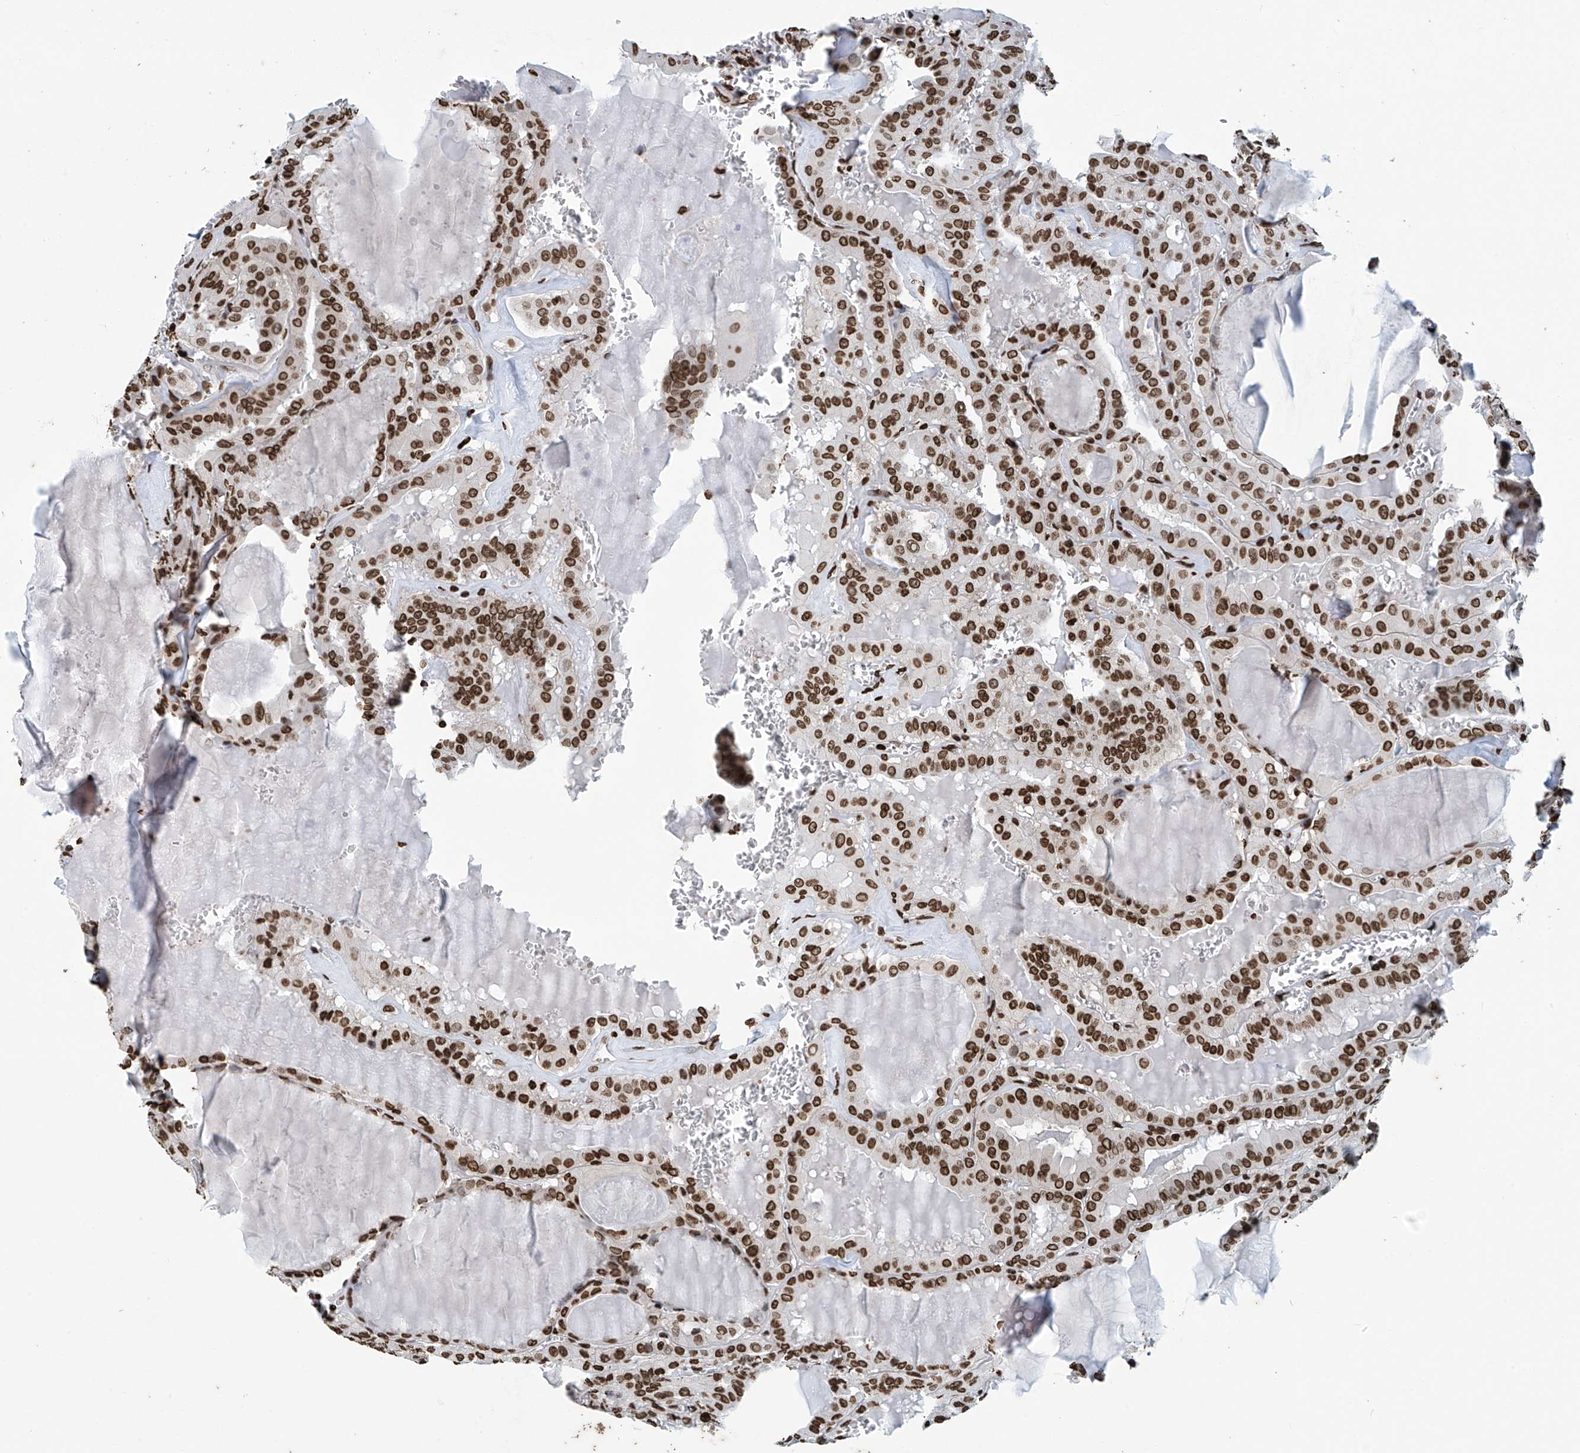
{"staining": {"intensity": "strong", "quantity": ">75%", "location": "nuclear"}, "tissue": "thyroid cancer", "cell_type": "Tumor cells", "image_type": "cancer", "snomed": [{"axis": "morphology", "description": "Papillary adenocarcinoma, NOS"}, {"axis": "topography", "description": "Thyroid gland"}], "caption": "Immunohistochemical staining of human thyroid papillary adenocarcinoma shows high levels of strong nuclear protein staining in approximately >75% of tumor cells. (DAB (3,3'-diaminobenzidine) IHC with brightfield microscopy, high magnification).", "gene": "DPPA2", "patient": {"sex": "male", "age": 52}}